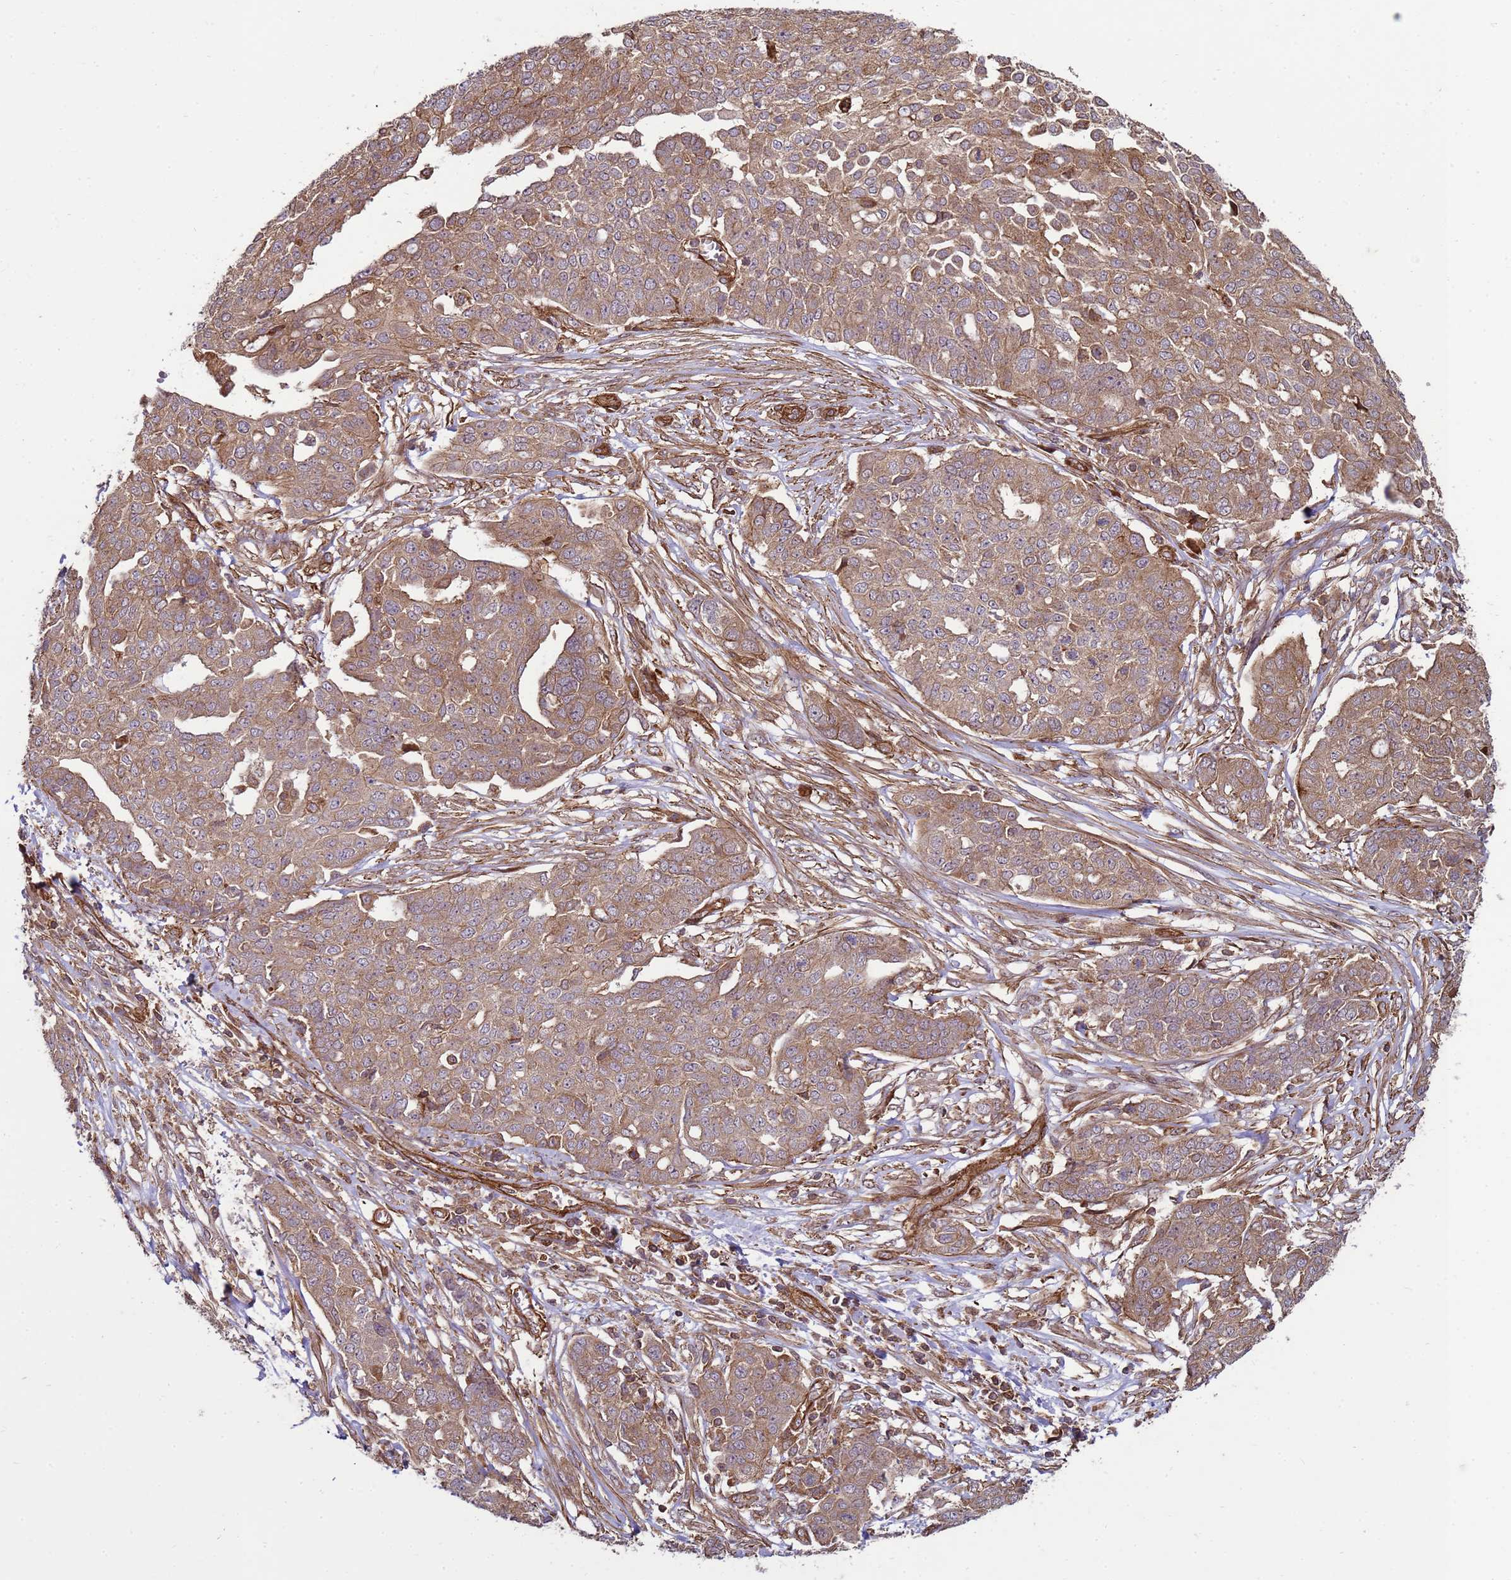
{"staining": {"intensity": "moderate", "quantity": ">75%", "location": "cytoplasmic/membranous"}, "tissue": "ovarian cancer", "cell_type": "Tumor cells", "image_type": "cancer", "snomed": [{"axis": "morphology", "description": "Cystadenocarcinoma, serous, NOS"}, {"axis": "topography", "description": "Soft tissue"}, {"axis": "topography", "description": "Ovary"}], "caption": "Serous cystadenocarcinoma (ovarian) stained for a protein (brown) displays moderate cytoplasmic/membranous positive positivity in about >75% of tumor cells.", "gene": "CNOT1", "patient": {"sex": "female", "age": 57}}